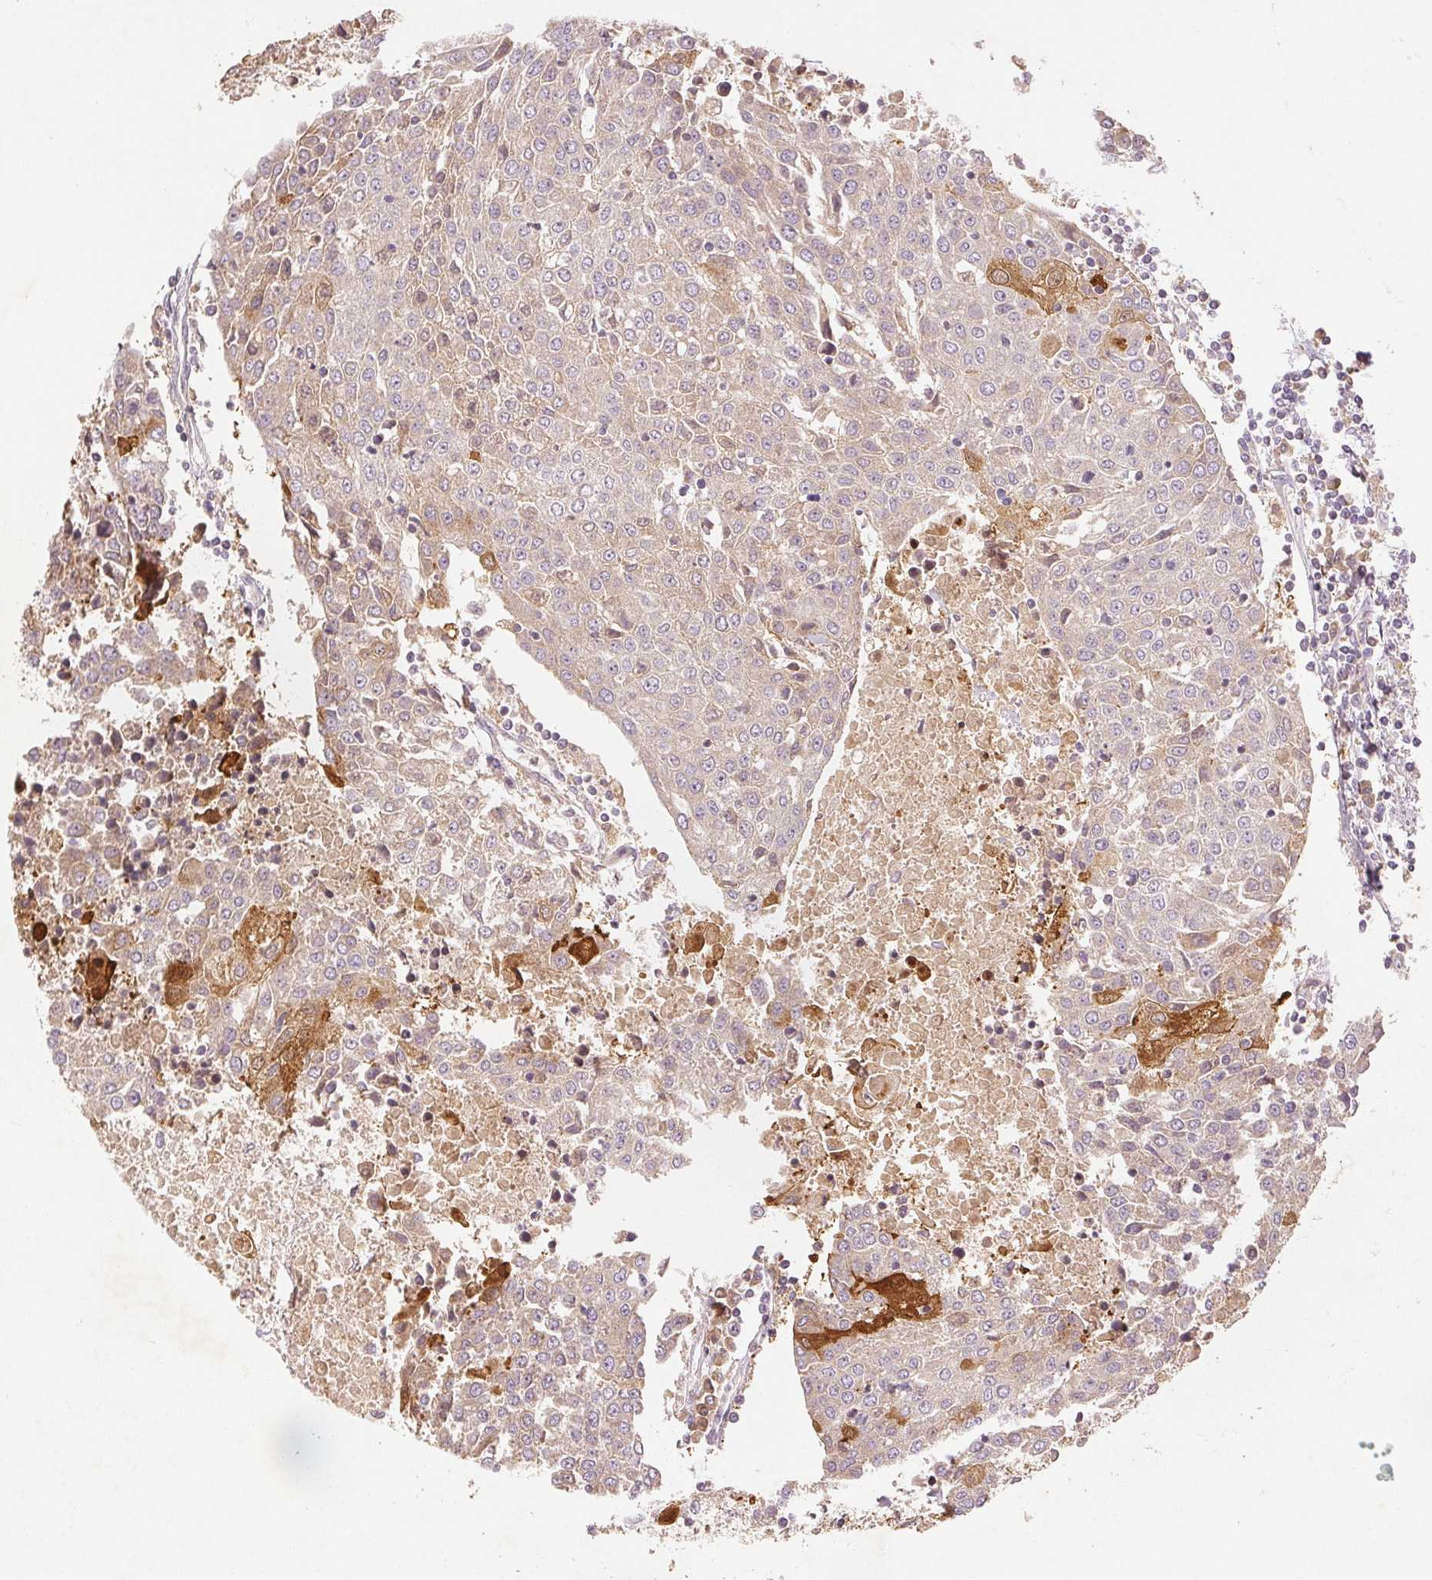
{"staining": {"intensity": "weak", "quantity": "25%-75%", "location": "cytoplasmic/membranous"}, "tissue": "urothelial cancer", "cell_type": "Tumor cells", "image_type": "cancer", "snomed": [{"axis": "morphology", "description": "Urothelial carcinoma, High grade"}, {"axis": "topography", "description": "Urinary bladder"}], "caption": "A brown stain shows weak cytoplasmic/membranous staining of a protein in human urothelial cancer tumor cells.", "gene": "YIF1B", "patient": {"sex": "female", "age": 85}}